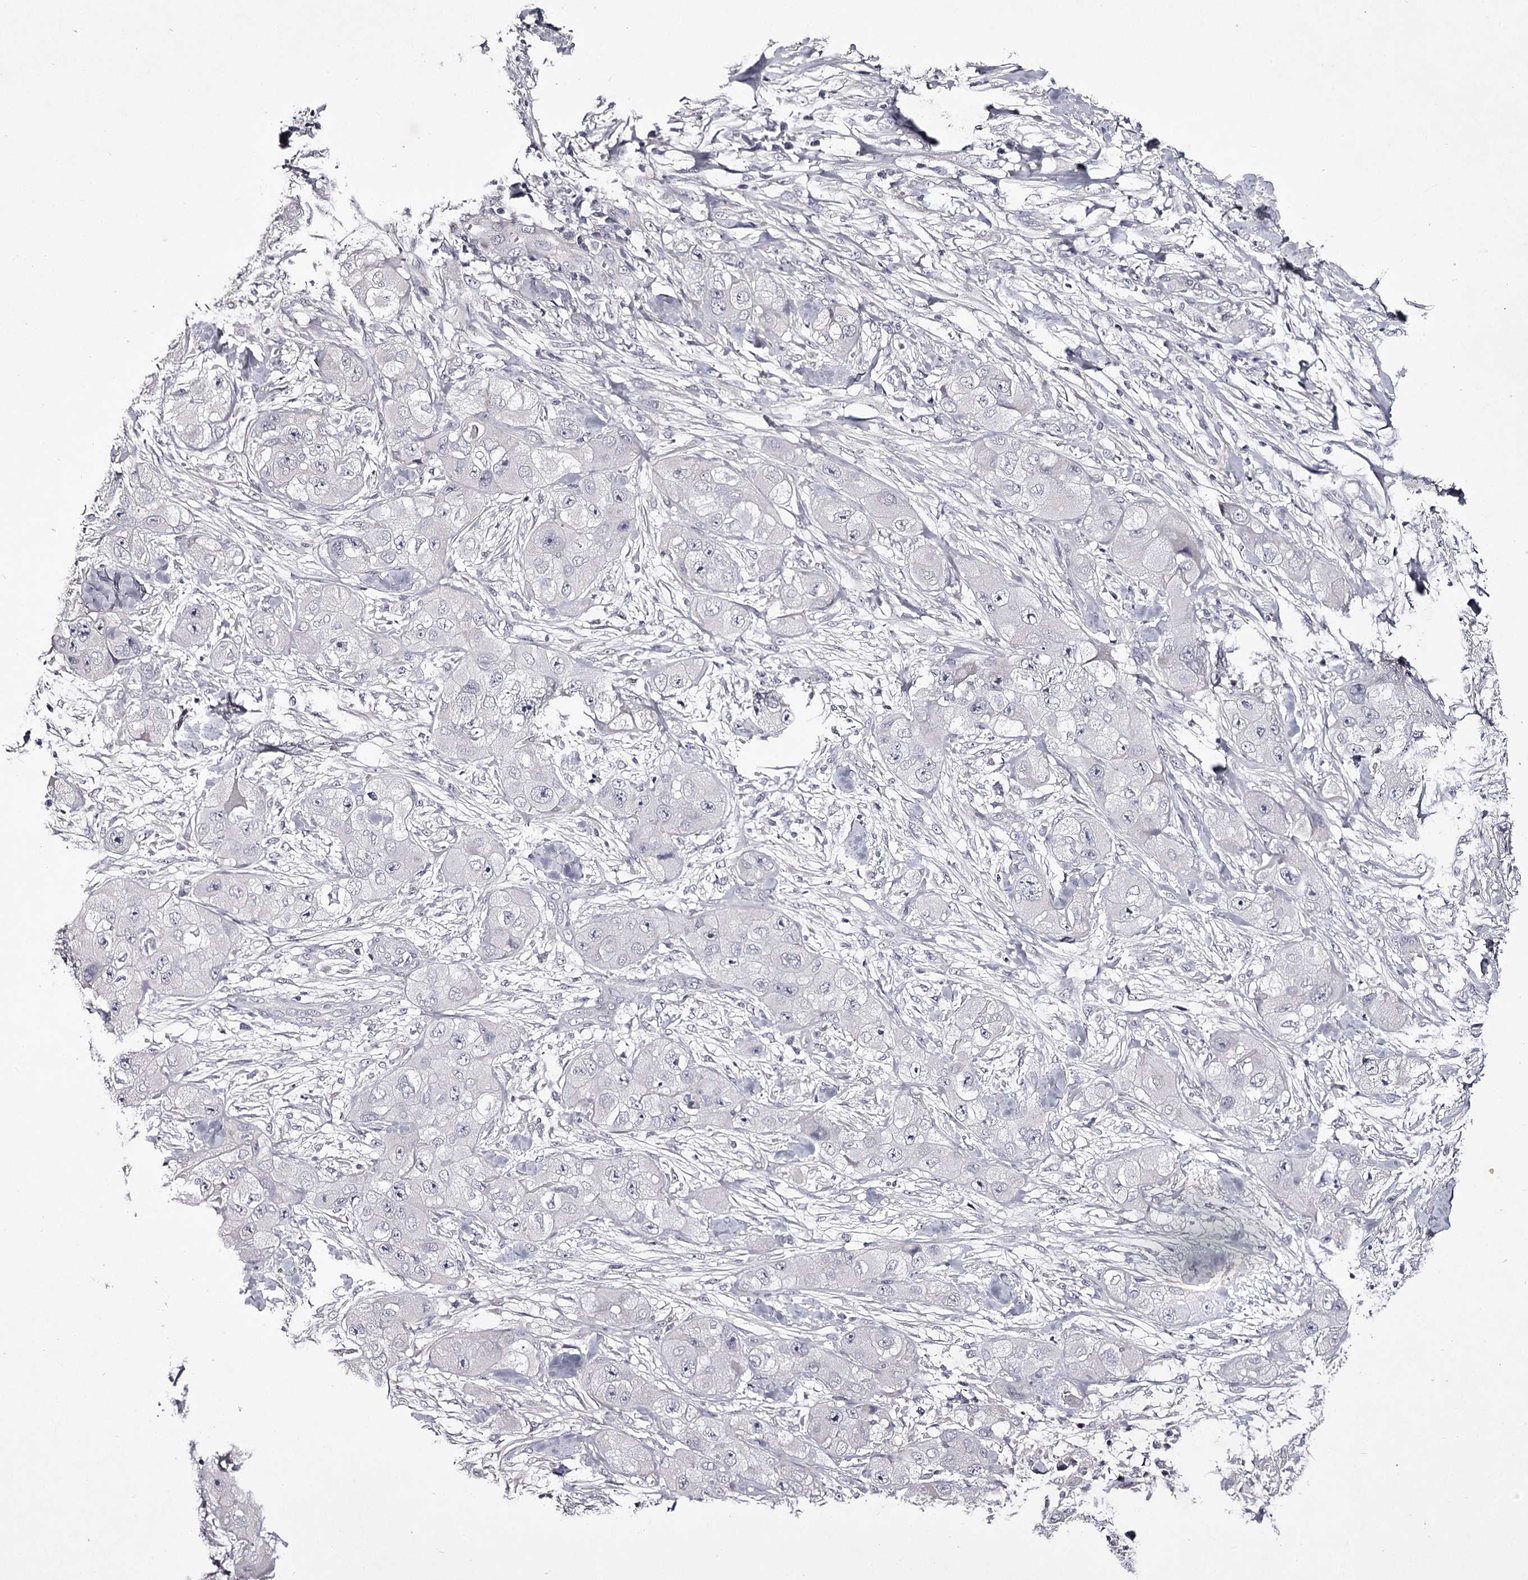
{"staining": {"intensity": "negative", "quantity": "none", "location": "none"}, "tissue": "skin cancer", "cell_type": "Tumor cells", "image_type": "cancer", "snomed": [{"axis": "morphology", "description": "Squamous cell carcinoma, NOS"}, {"axis": "topography", "description": "Skin"}, {"axis": "topography", "description": "Subcutis"}], "caption": "IHC micrograph of human squamous cell carcinoma (skin) stained for a protein (brown), which shows no positivity in tumor cells.", "gene": "PRM2", "patient": {"sex": "male", "age": 73}}